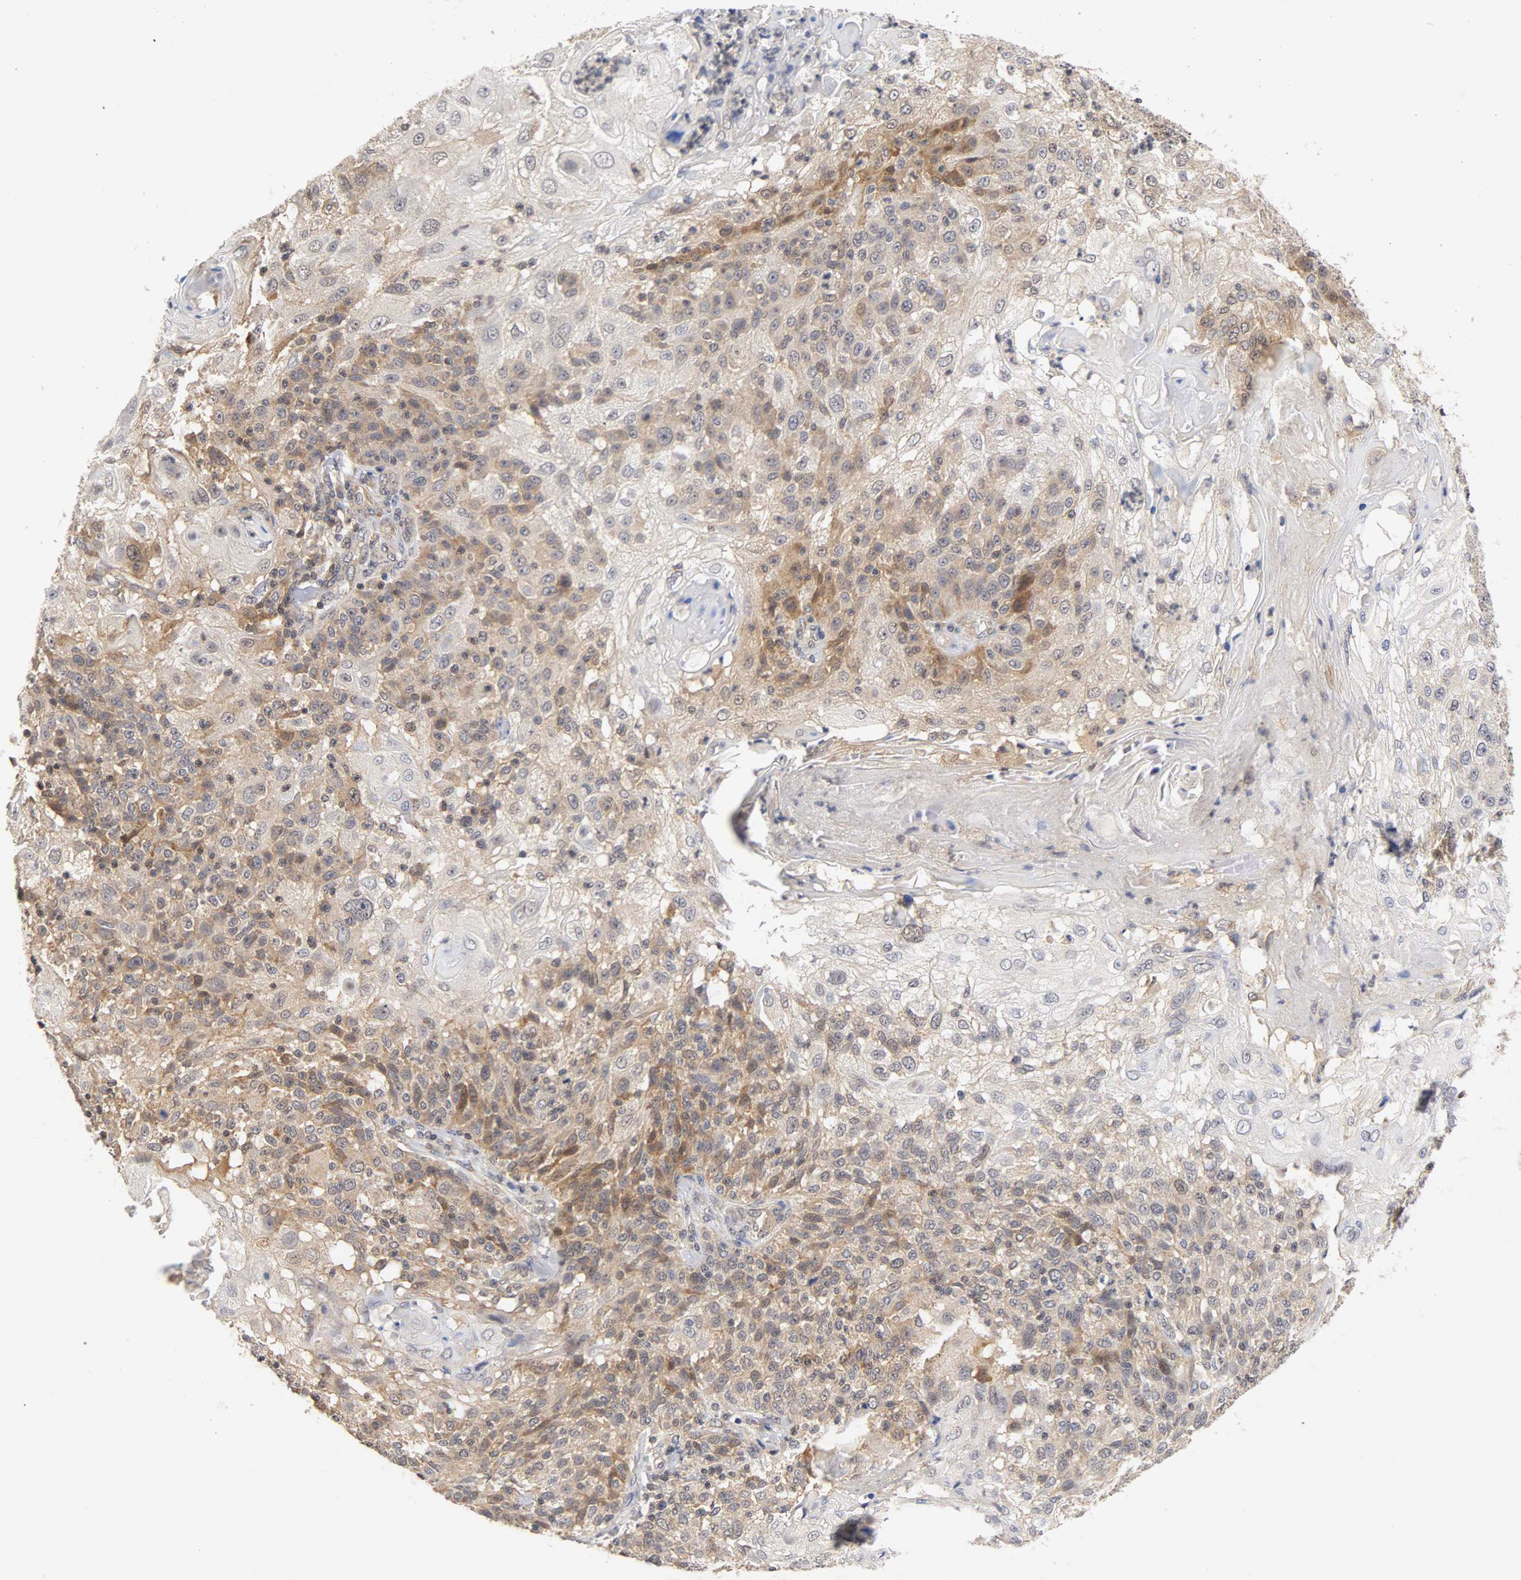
{"staining": {"intensity": "moderate", "quantity": ">75%", "location": "cytoplasmic/membranous,nuclear"}, "tissue": "skin cancer", "cell_type": "Tumor cells", "image_type": "cancer", "snomed": [{"axis": "morphology", "description": "Normal tissue, NOS"}, {"axis": "morphology", "description": "Squamous cell carcinoma, NOS"}, {"axis": "topography", "description": "Skin"}], "caption": "Immunohistochemical staining of squamous cell carcinoma (skin) shows moderate cytoplasmic/membranous and nuclear protein staining in about >75% of tumor cells.", "gene": "UBE2M", "patient": {"sex": "female", "age": 83}}